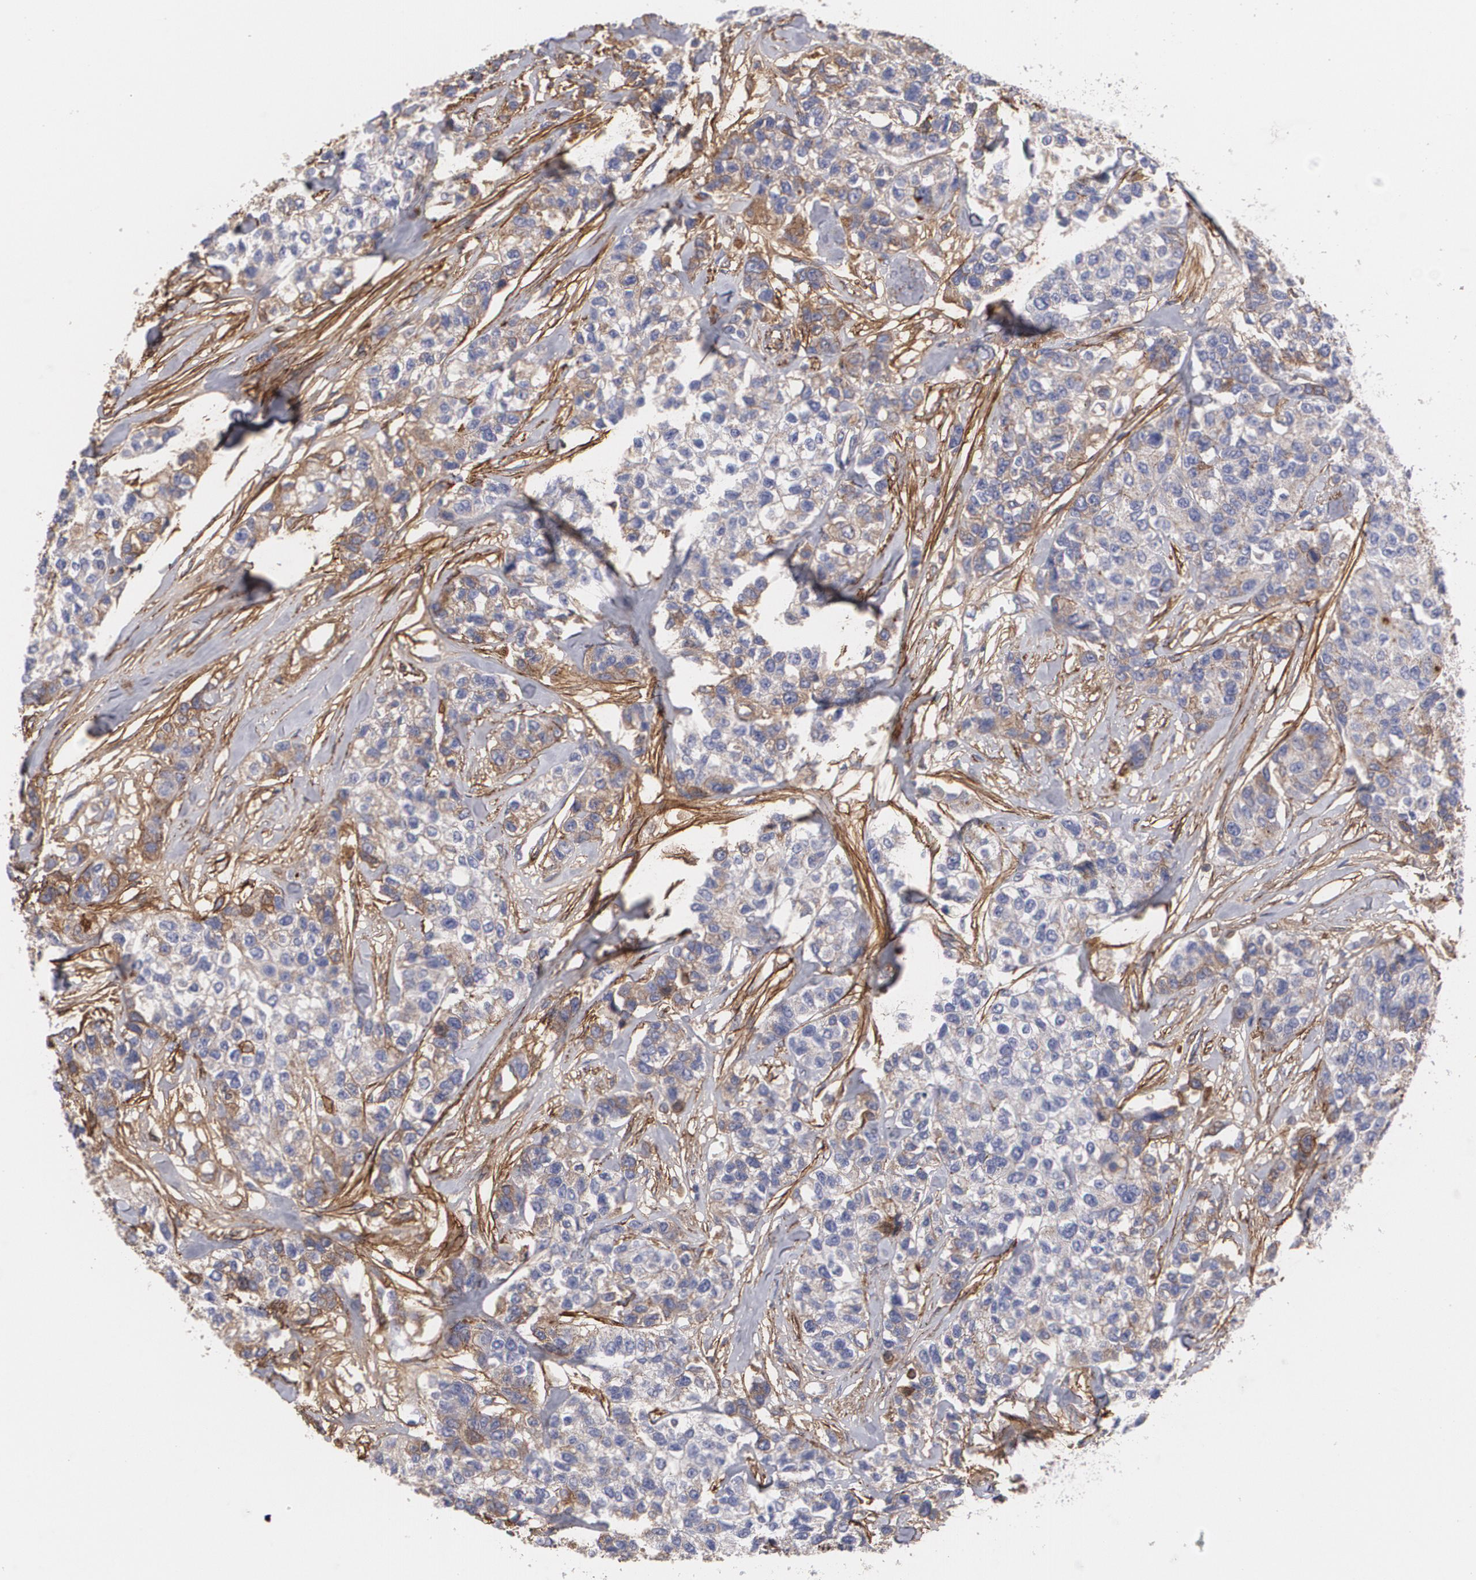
{"staining": {"intensity": "negative", "quantity": "none", "location": "none"}, "tissue": "breast cancer", "cell_type": "Tumor cells", "image_type": "cancer", "snomed": [{"axis": "morphology", "description": "Duct carcinoma"}, {"axis": "topography", "description": "Breast"}], "caption": "Immunohistochemistry image of intraductal carcinoma (breast) stained for a protein (brown), which demonstrates no expression in tumor cells.", "gene": "FBLN1", "patient": {"sex": "female", "age": 51}}